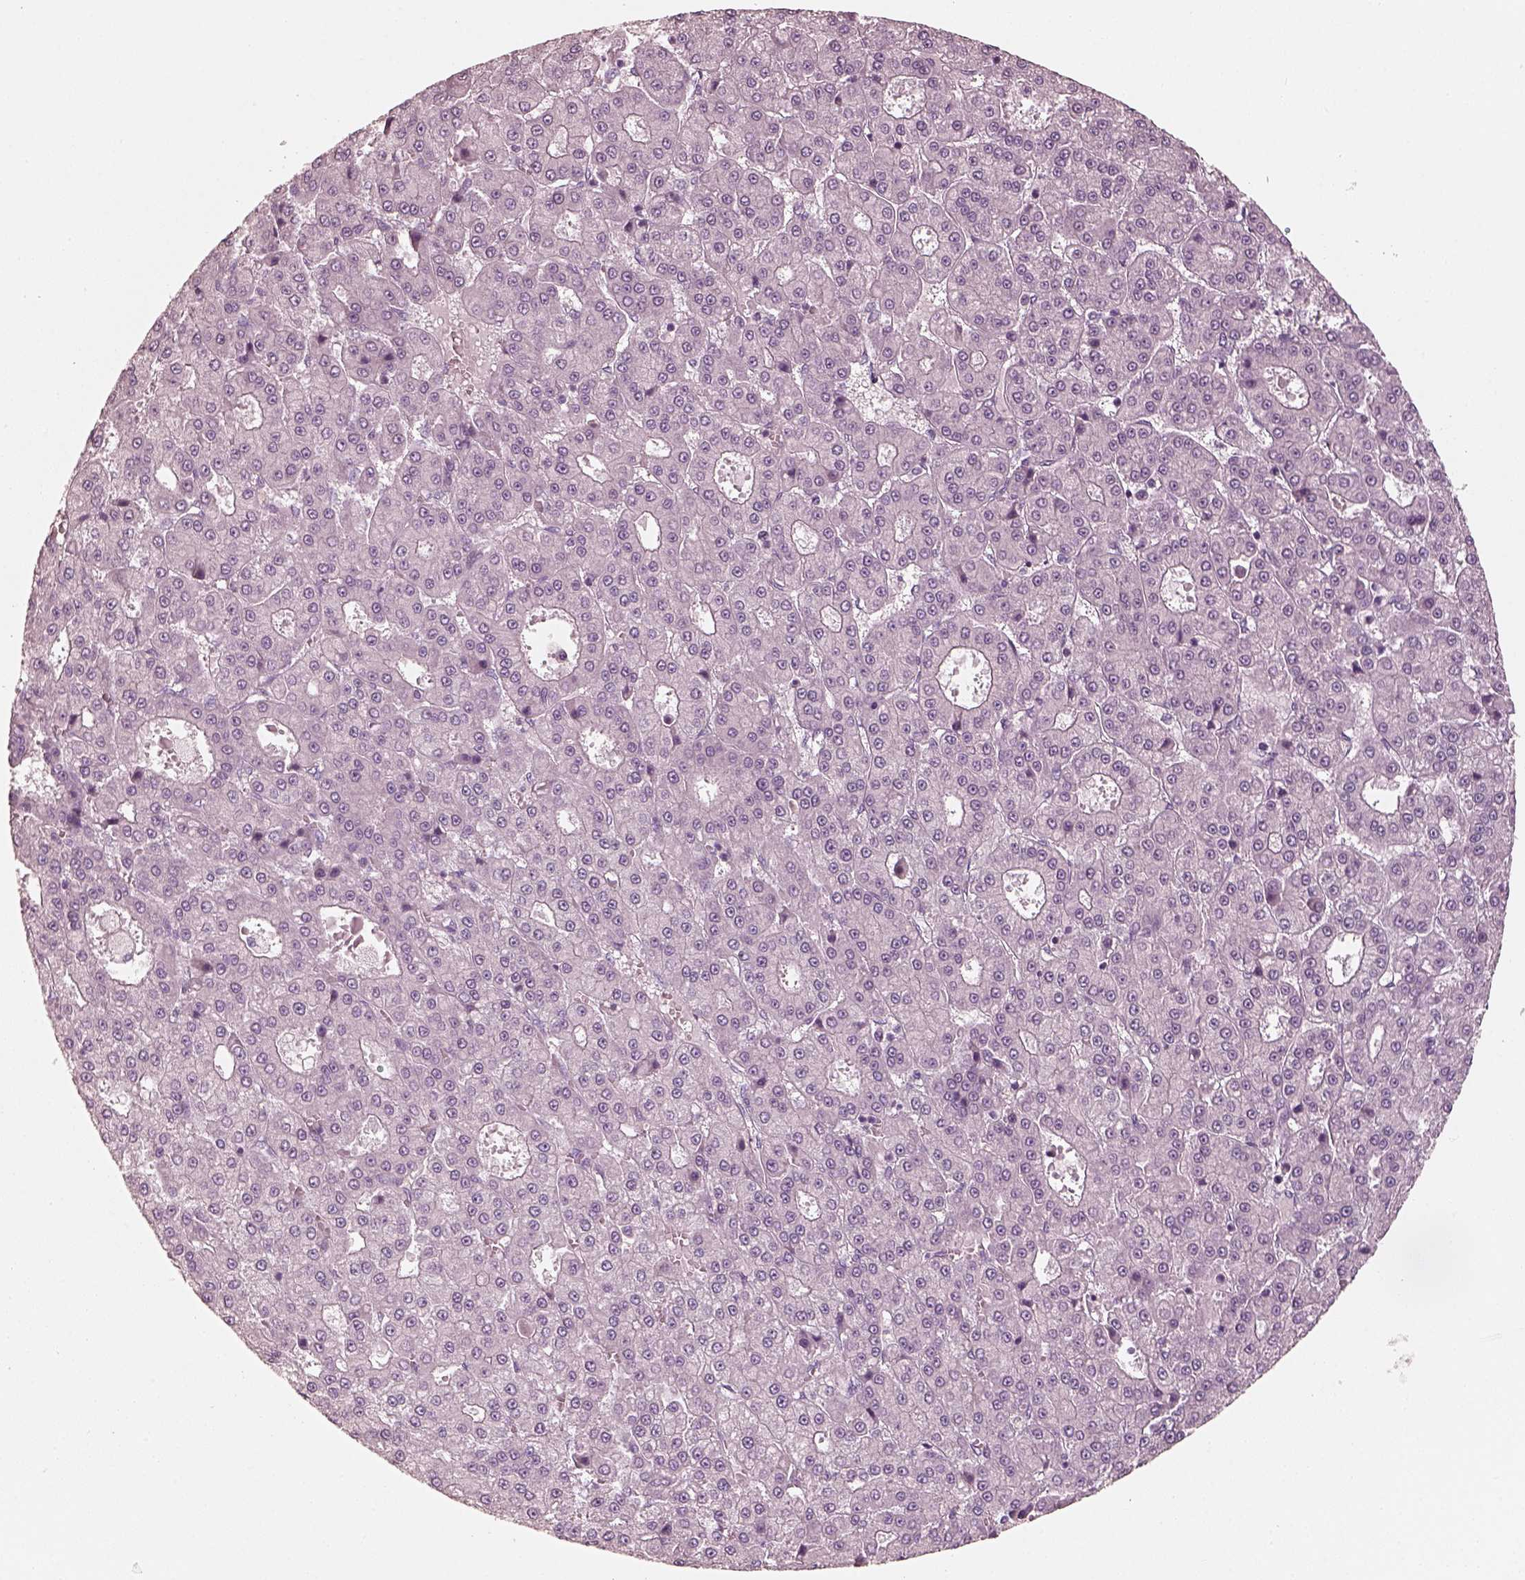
{"staining": {"intensity": "negative", "quantity": "none", "location": "none"}, "tissue": "liver cancer", "cell_type": "Tumor cells", "image_type": "cancer", "snomed": [{"axis": "morphology", "description": "Carcinoma, Hepatocellular, NOS"}, {"axis": "topography", "description": "Liver"}], "caption": "A high-resolution histopathology image shows IHC staining of liver cancer (hepatocellular carcinoma), which reveals no significant staining in tumor cells.", "gene": "R3HDML", "patient": {"sex": "male", "age": 70}}